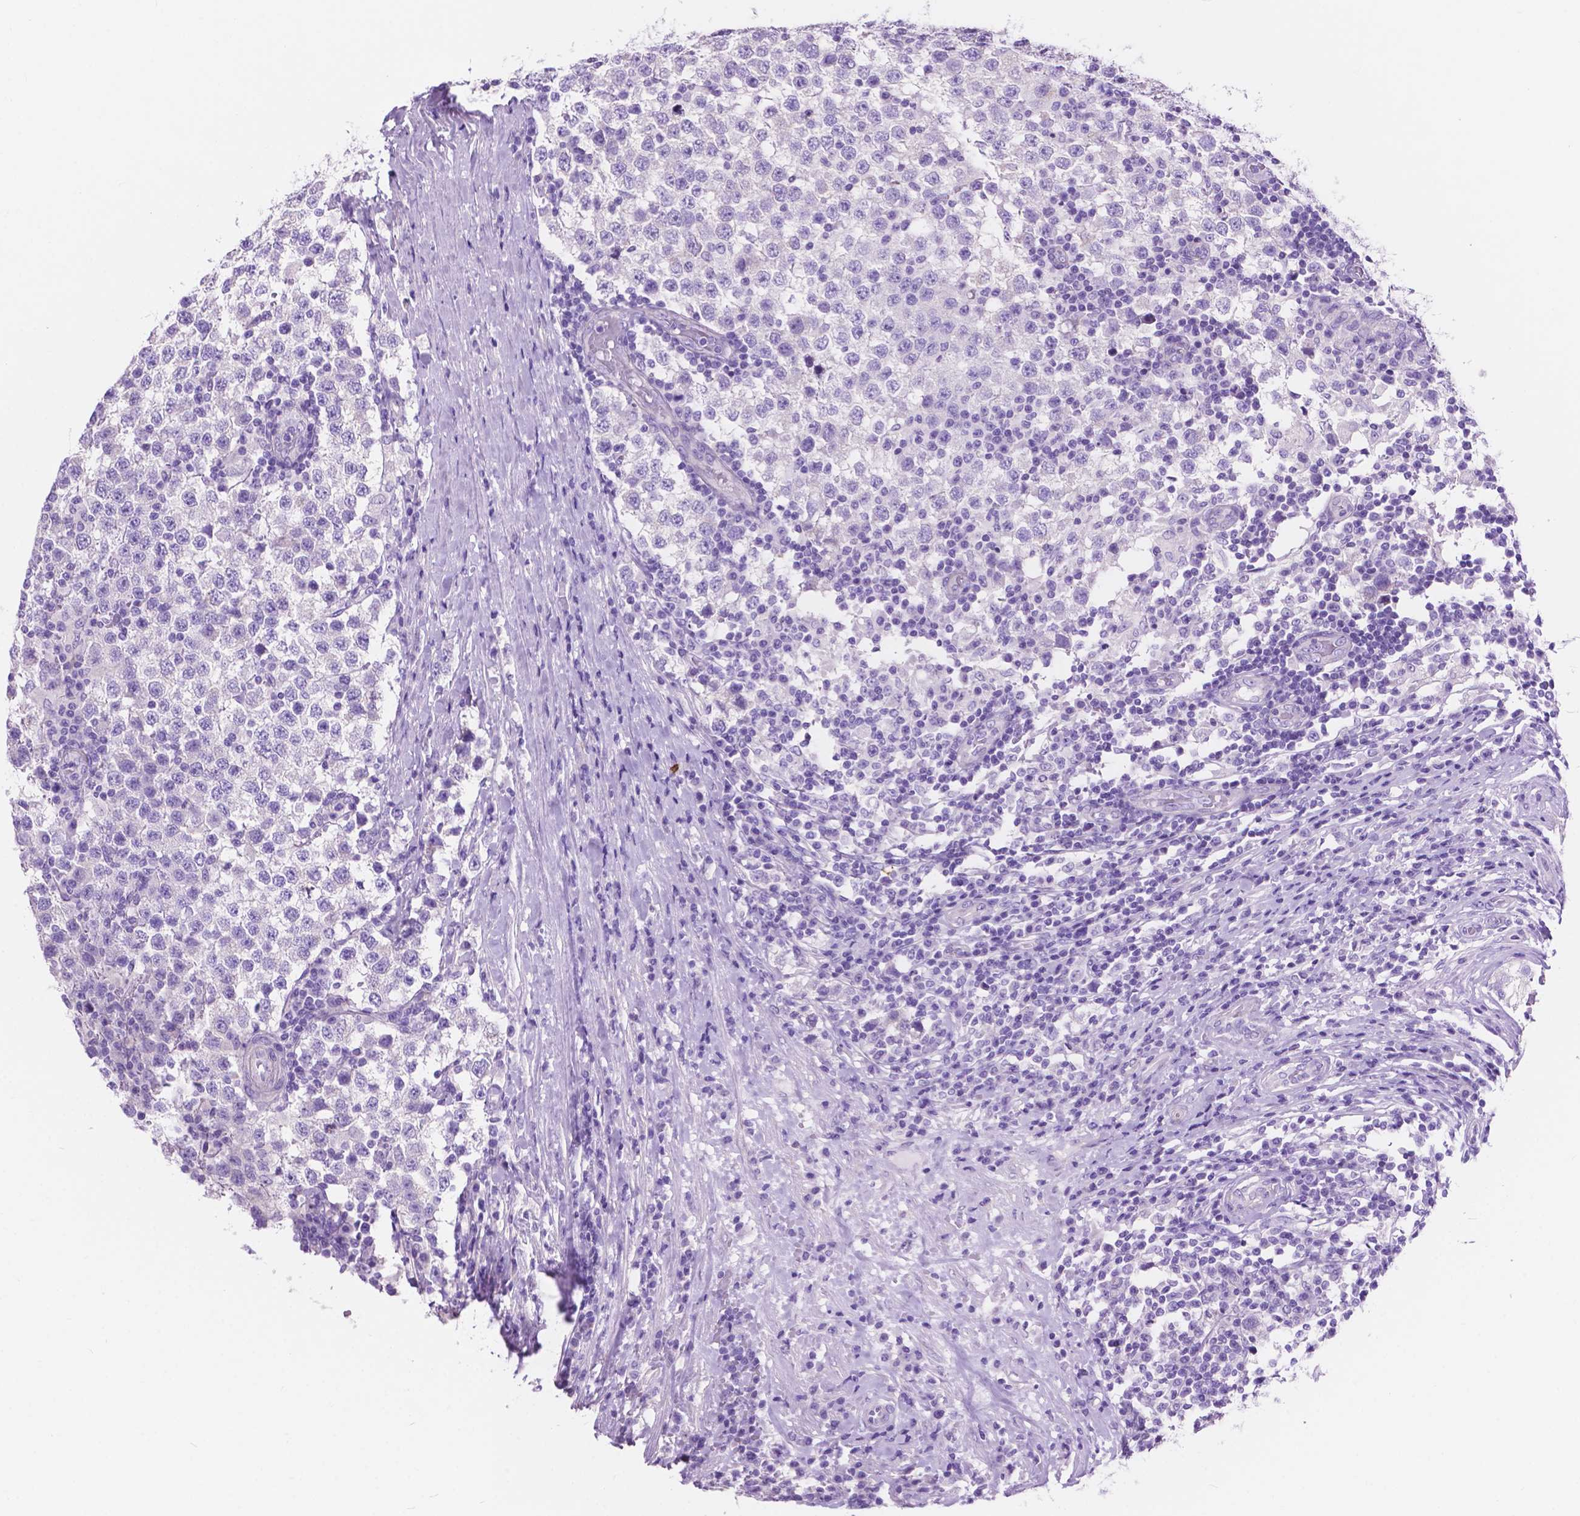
{"staining": {"intensity": "negative", "quantity": "none", "location": "none"}, "tissue": "testis cancer", "cell_type": "Tumor cells", "image_type": "cancer", "snomed": [{"axis": "morphology", "description": "Seminoma, NOS"}, {"axis": "topography", "description": "Testis"}], "caption": "This is an IHC image of testis seminoma. There is no expression in tumor cells.", "gene": "IGFN1", "patient": {"sex": "male", "age": 34}}